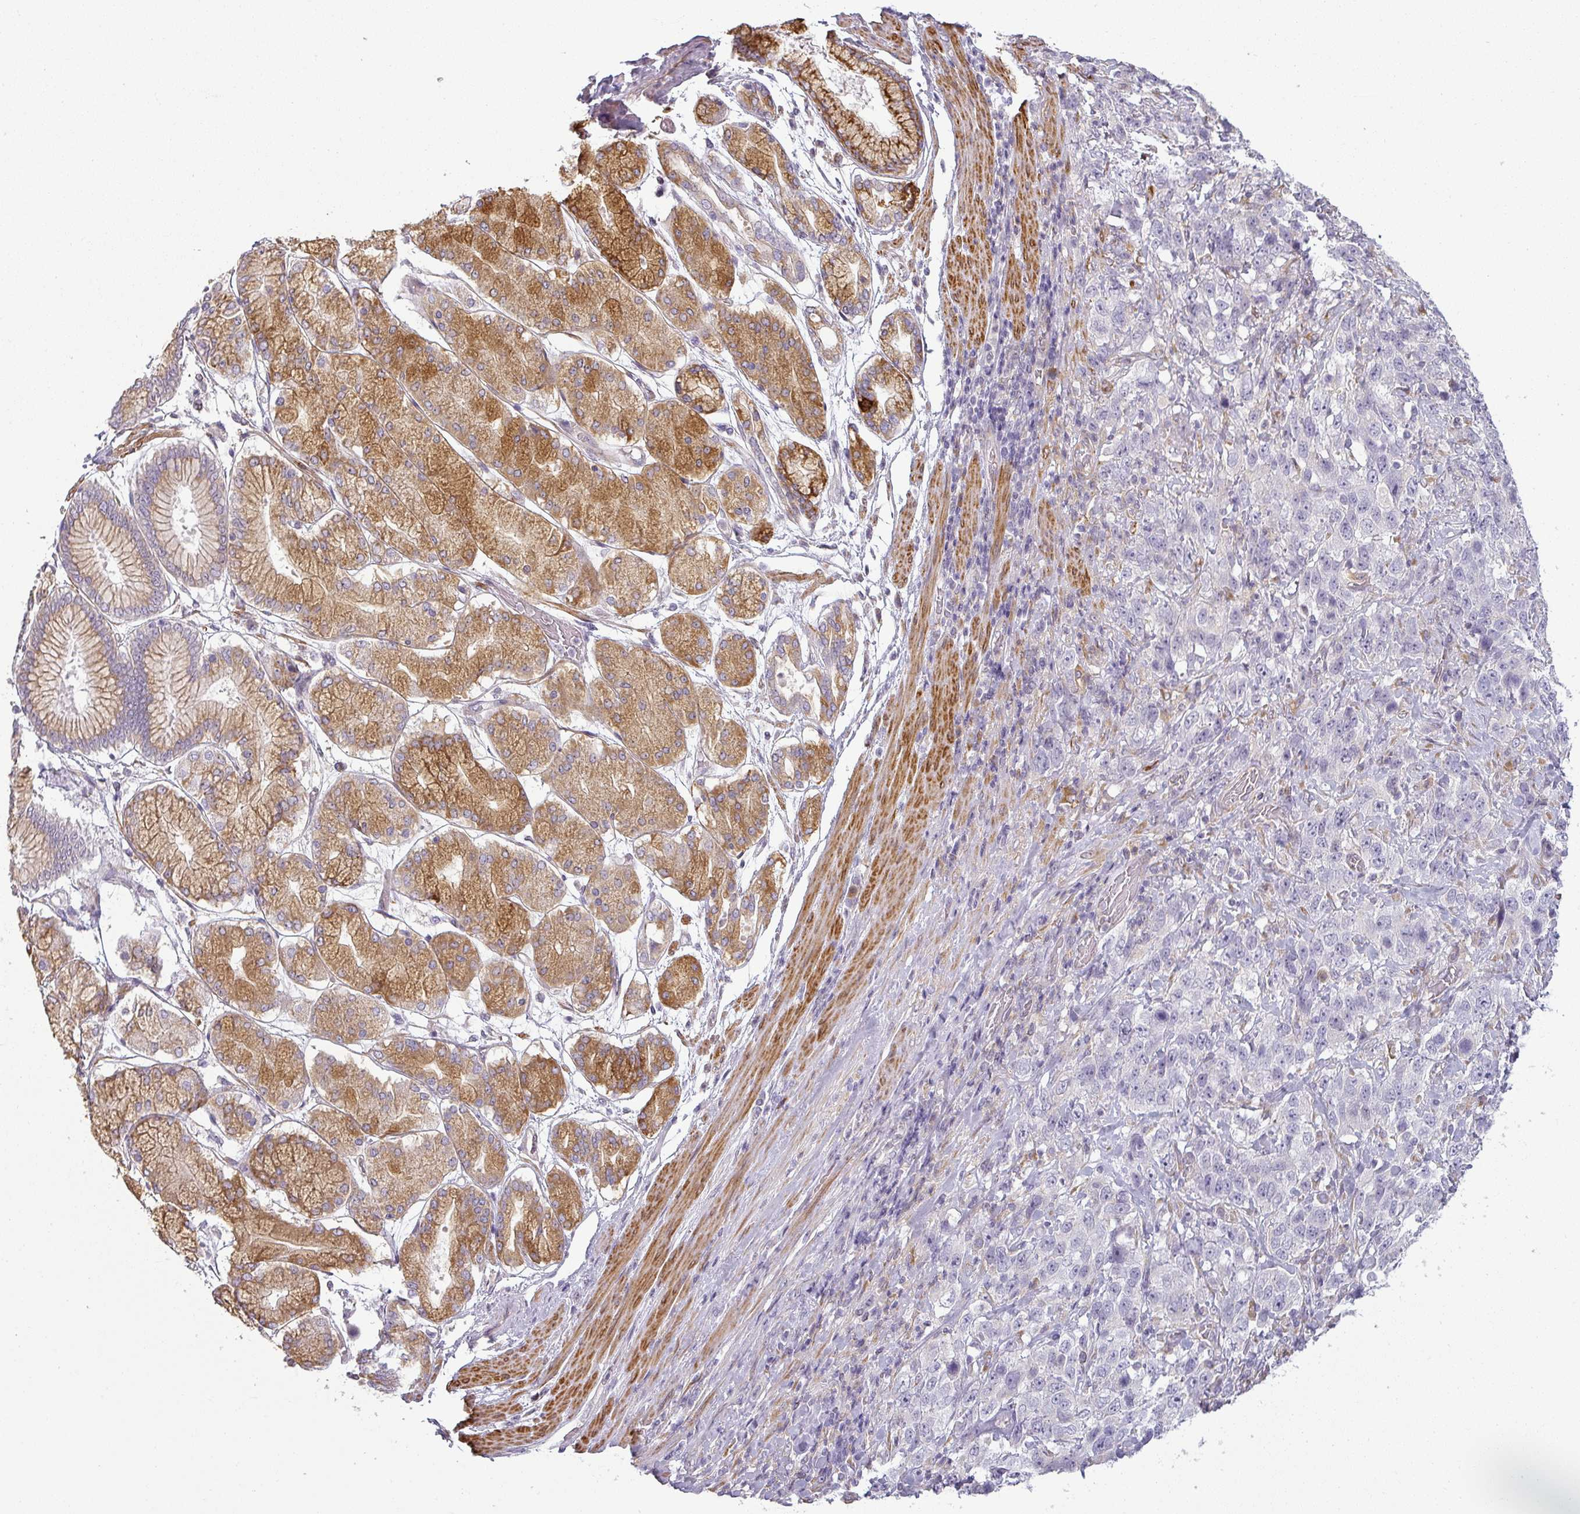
{"staining": {"intensity": "negative", "quantity": "none", "location": "none"}, "tissue": "stomach cancer", "cell_type": "Tumor cells", "image_type": "cancer", "snomed": [{"axis": "morphology", "description": "Normal tissue, NOS"}, {"axis": "morphology", "description": "Adenocarcinoma, NOS"}, {"axis": "topography", "description": "Lymph node"}, {"axis": "topography", "description": "Stomach"}], "caption": "A photomicrograph of human adenocarcinoma (stomach) is negative for staining in tumor cells.", "gene": "CCDC144A", "patient": {"sex": "male", "age": 48}}